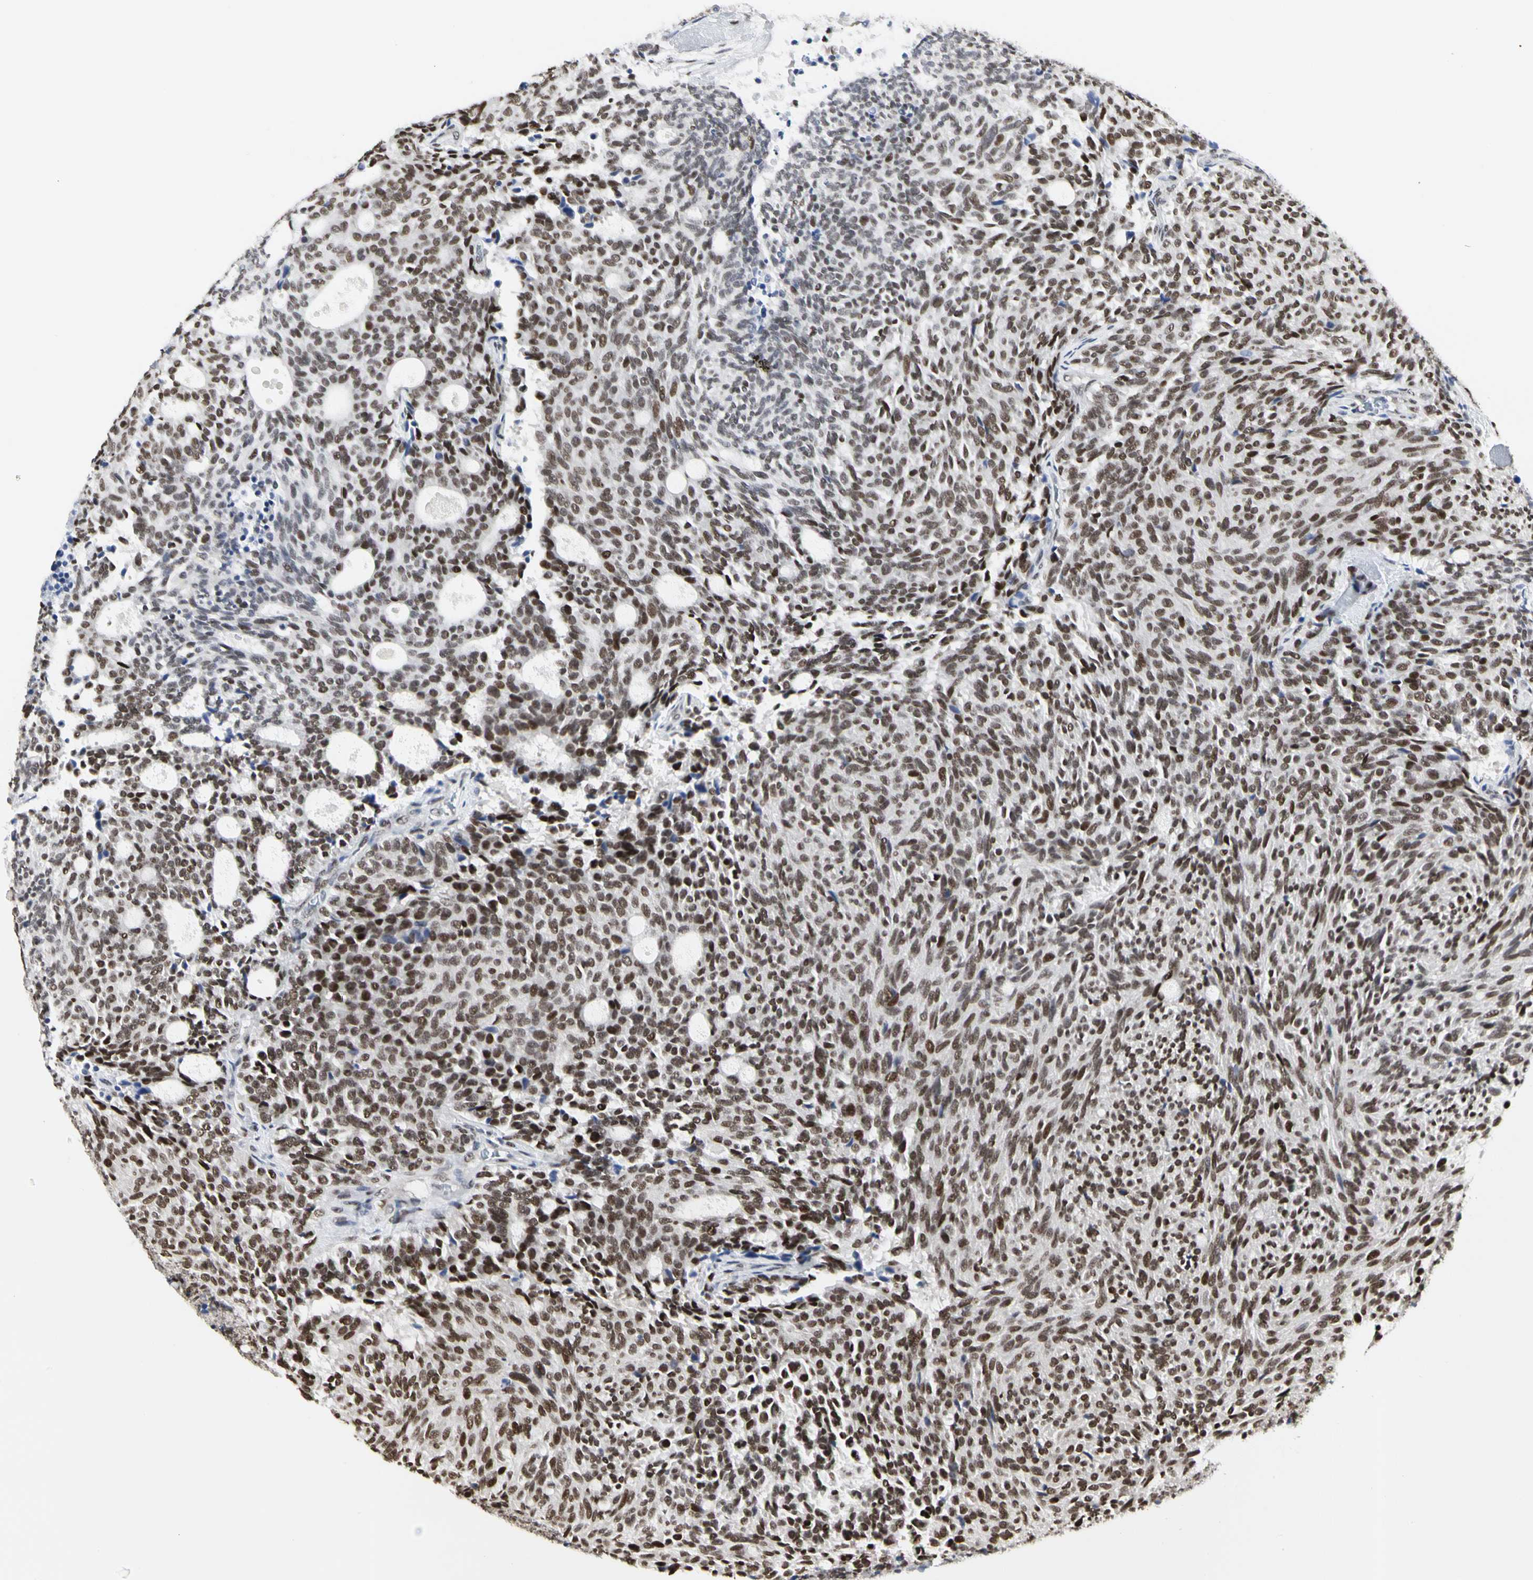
{"staining": {"intensity": "moderate", "quantity": ">75%", "location": "nuclear"}, "tissue": "carcinoid", "cell_type": "Tumor cells", "image_type": "cancer", "snomed": [{"axis": "morphology", "description": "Carcinoid, malignant, NOS"}, {"axis": "topography", "description": "Pancreas"}], "caption": "Carcinoid stained with a brown dye exhibits moderate nuclear positive staining in about >75% of tumor cells.", "gene": "PRMT3", "patient": {"sex": "female", "age": 54}}